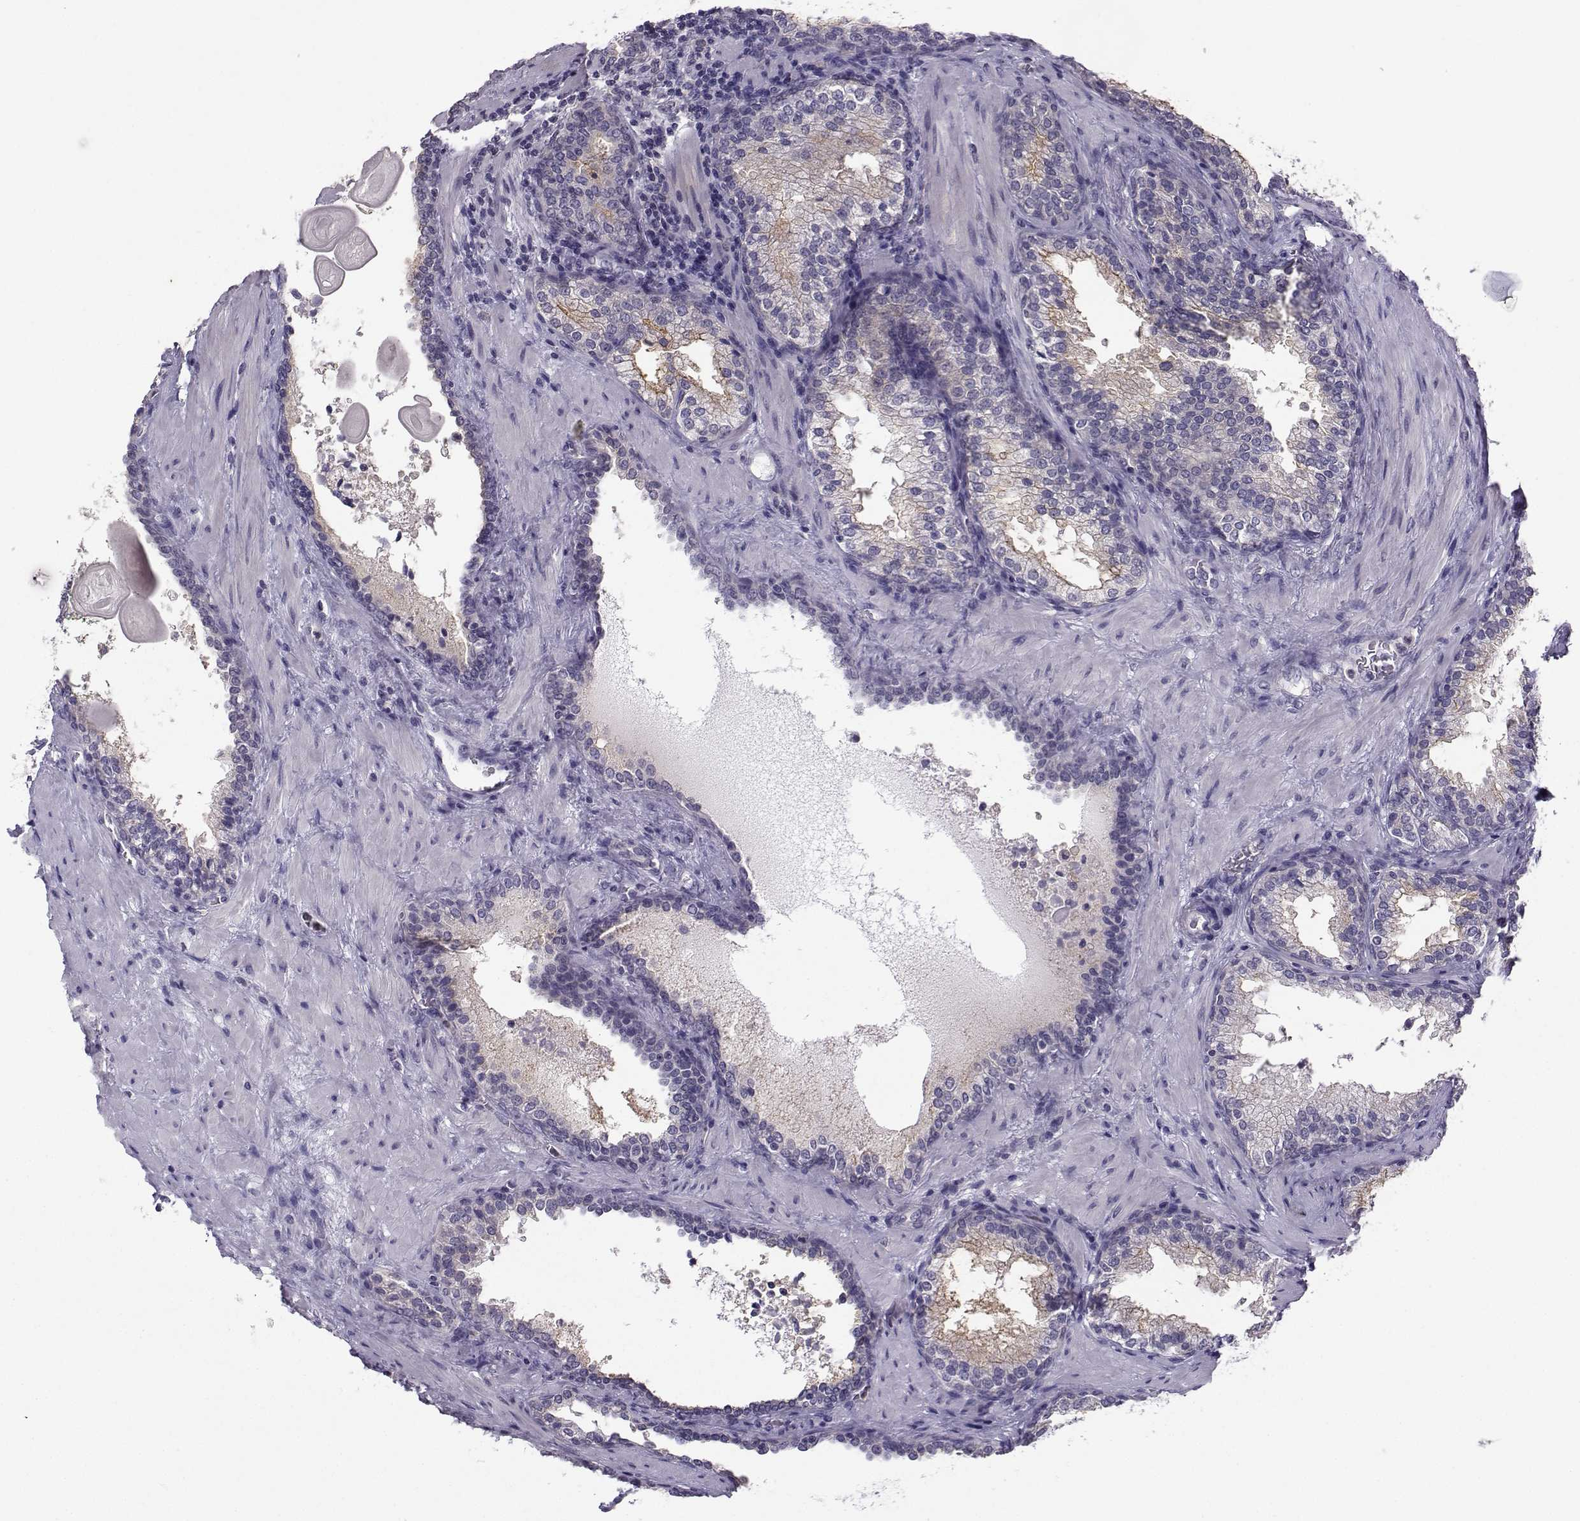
{"staining": {"intensity": "moderate", "quantity": "<25%", "location": "cytoplasmic/membranous"}, "tissue": "prostate cancer", "cell_type": "Tumor cells", "image_type": "cancer", "snomed": [{"axis": "morphology", "description": "Adenocarcinoma, Low grade"}, {"axis": "topography", "description": "Prostate"}], "caption": "Immunohistochemistry of adenocarcinoma (low-grade) (prostate) demonstrates low levels of moderate cytoplasmic/membranous expression in approximately <25% of tumor cells.", "gene": "FCAMR", "patient": {"sex": "male", "age": 60}}